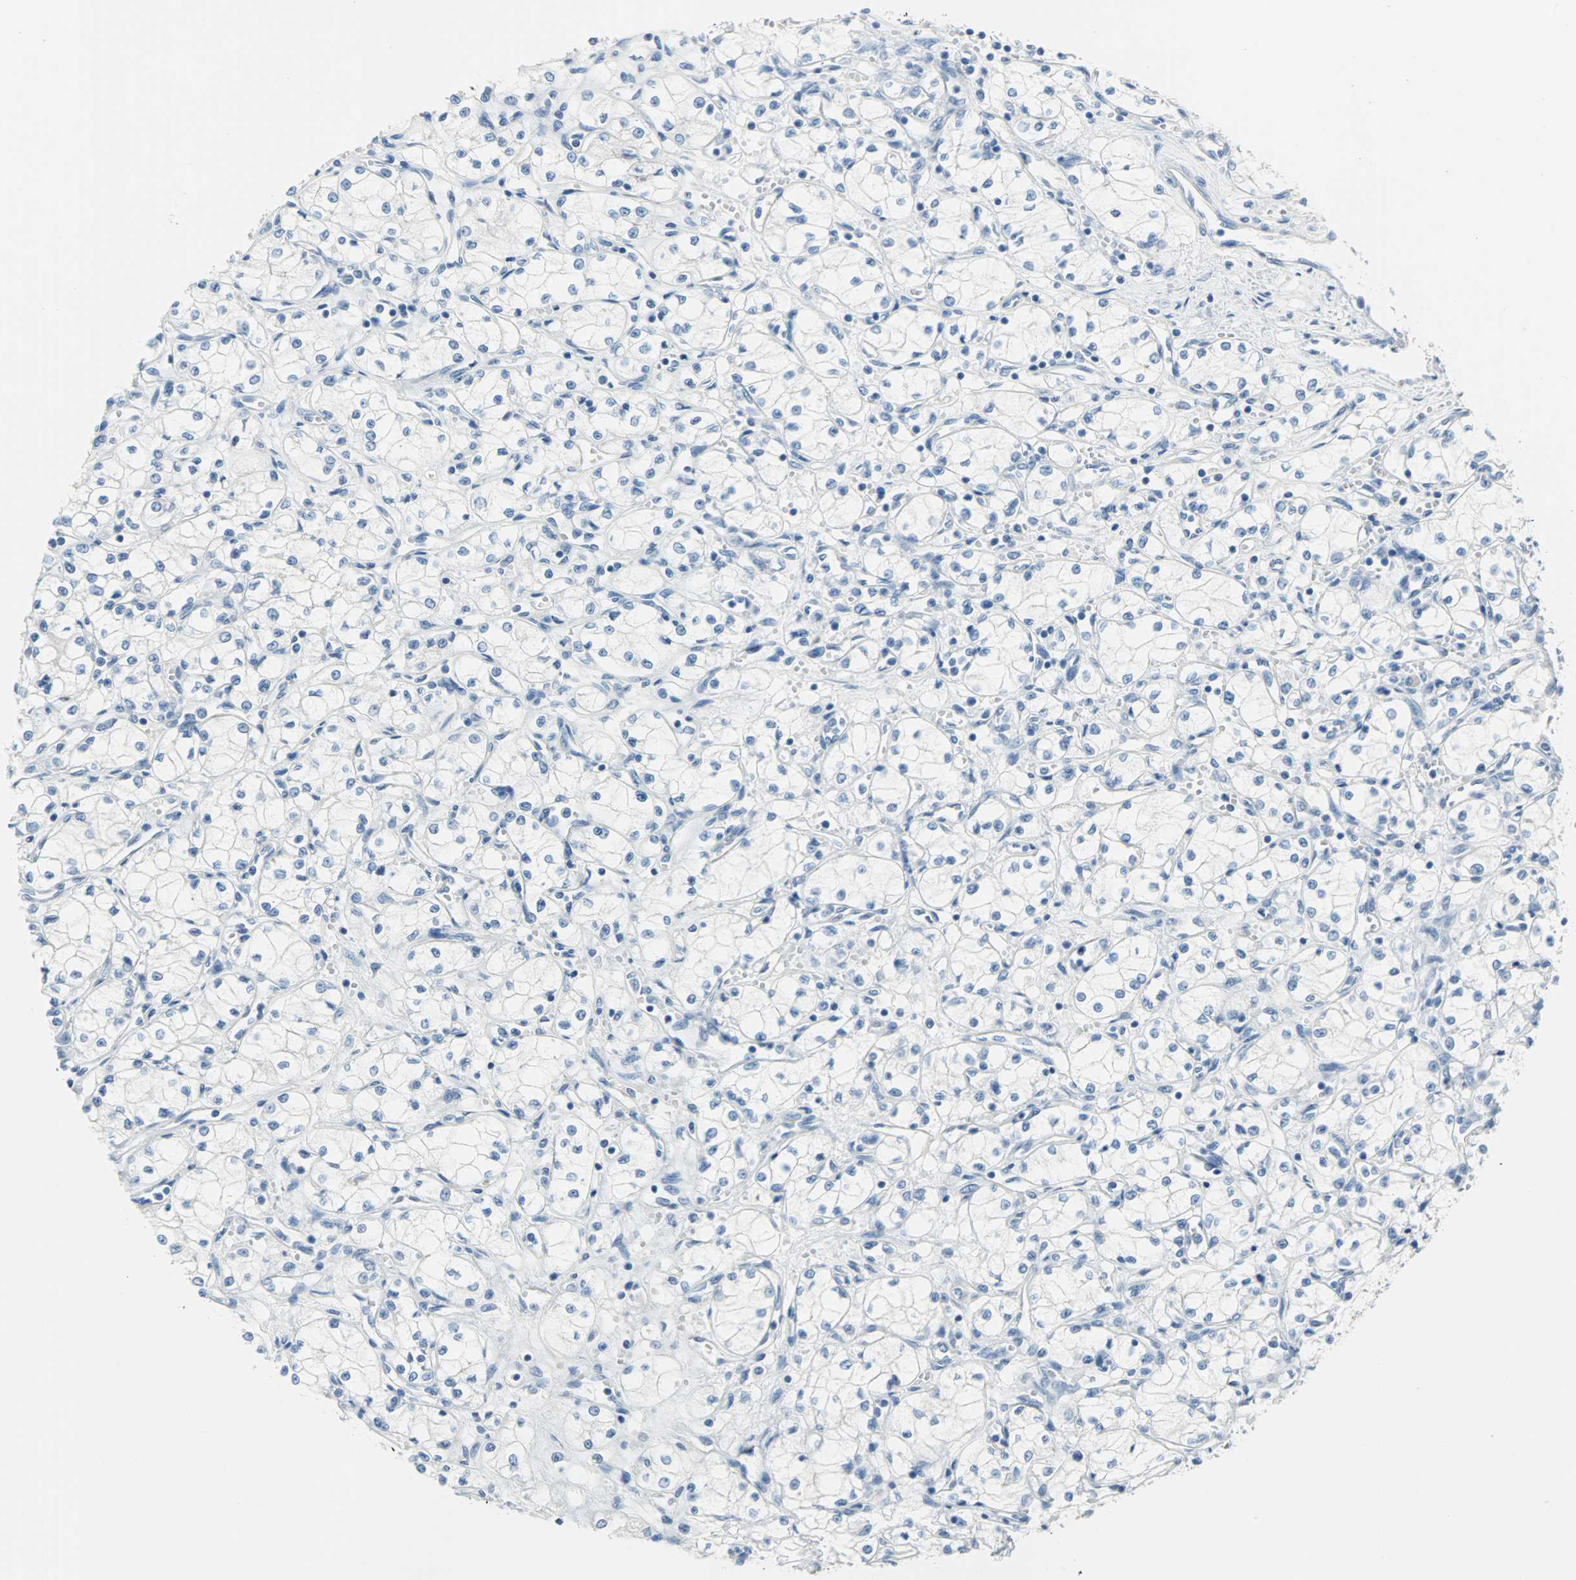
{"staining": {"intensity": "negative", "quantity": "none", "location": "none"}, "tissue": "renal cancer", "cell_type": "Tumor cells", "image_type": "cancer", "snomed": [{"axis": "morphology", "description": "Normal tissue, NOS"}, {"axis": "morphology", "description": "Adenocarcinoma, NOS"}, {"axis": "topography", "description": "Kidney"}], "caption": "This is an immunohistochemistry (IHC) micrograph of adenocarcinoma (renal). There is no positivity in tumor cells.", "gene": "PROM1", "patient": {"sex": "male", "age": 59}}